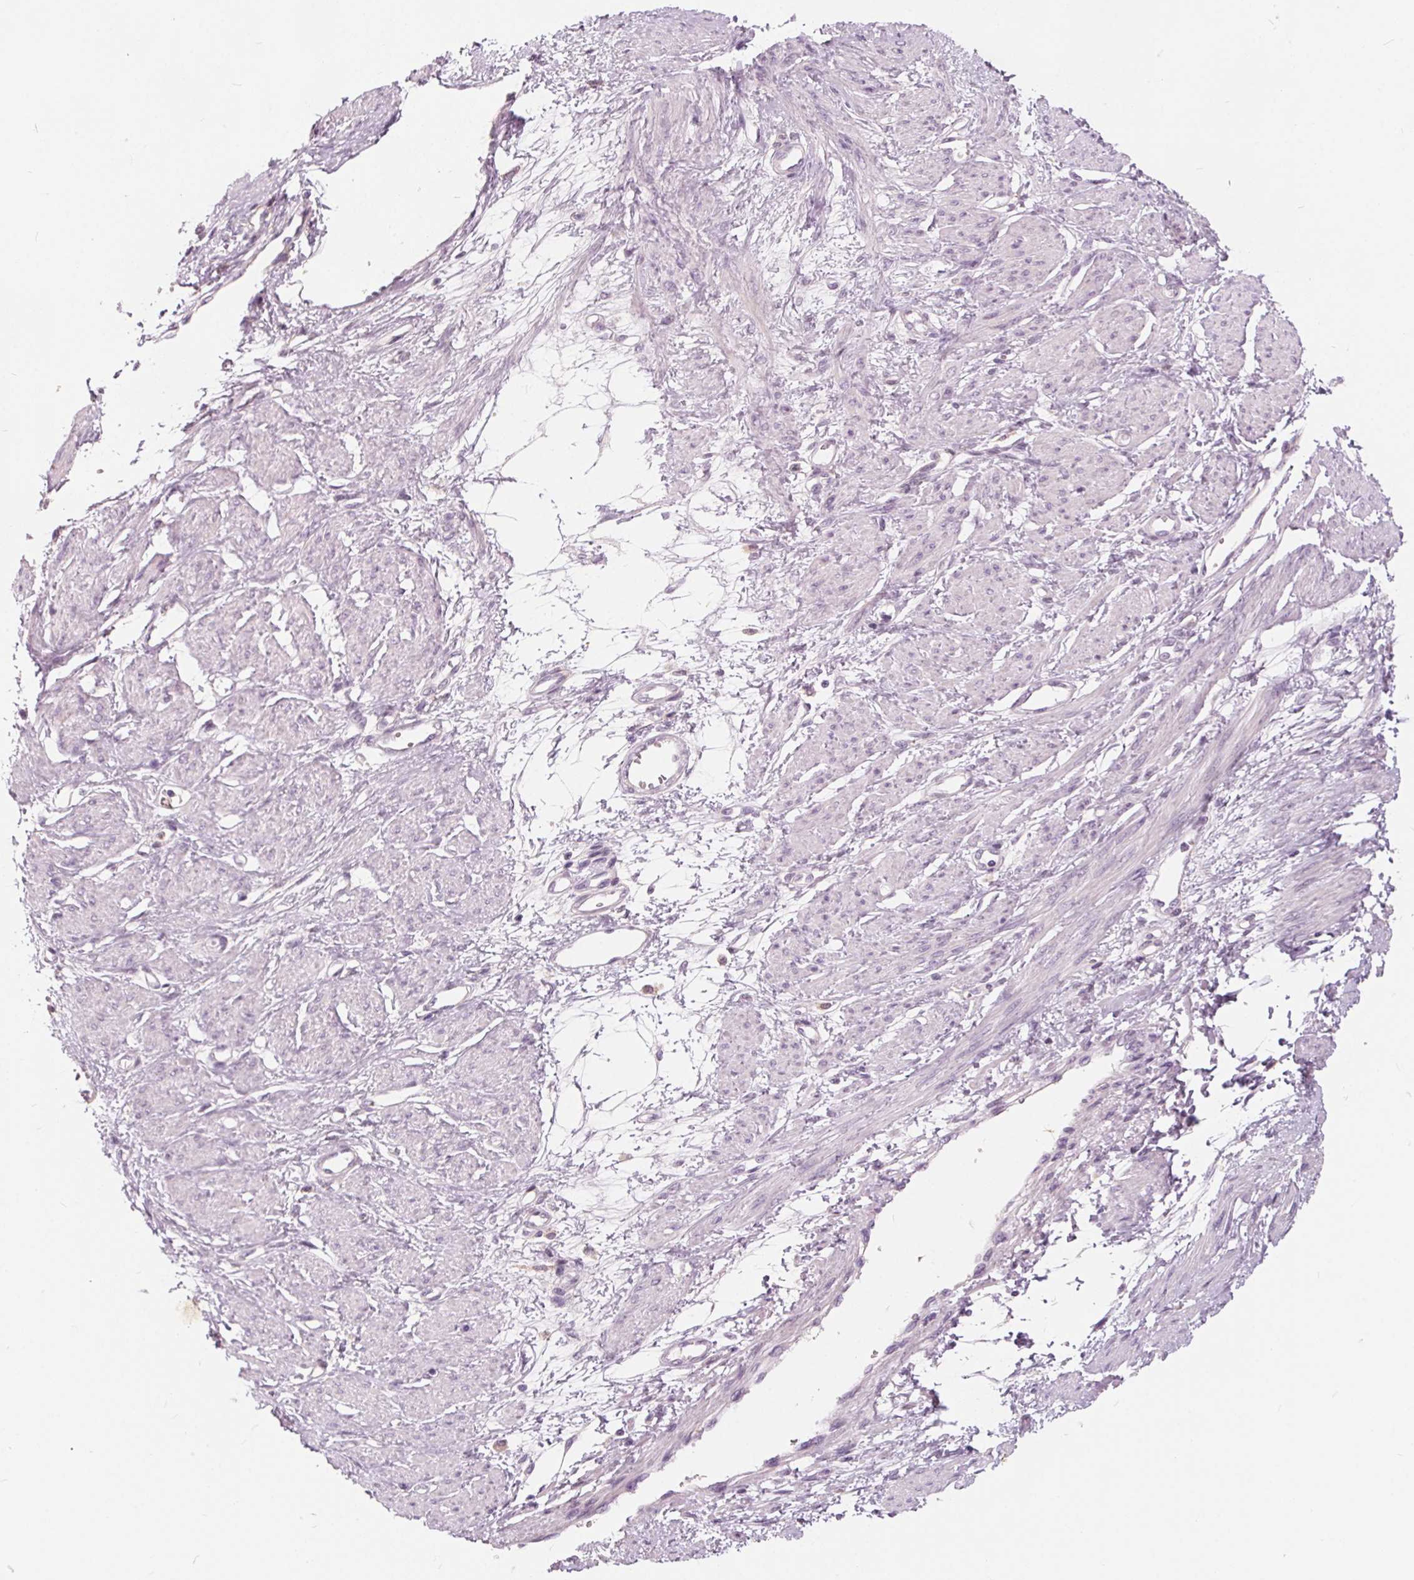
{"staining": {"intensity": "negative", "quantity": "none", "location": "none"}, "tissue": "smooth muscle", "cell_type": "Smooth muscle cells", "image_type": "normal", "snomed": [{"axis": "morphology", "description": "Normal tissue, NOS"}, {"axis": "topography", "description": "Smooth muscle"}, {"axis": "topography", "description": "Uterus"}], "caption": "Smooth muscle cells show no significant protein staining in unremarkable smooth muscle. (Stains: DAB immunohistochemistry (IHC) with hematoxylin counter stain, Microscopy: brightfield microscopy at high magnification).", "gene": "HAAO", "patient": {"sex": "female", "age": 39}}